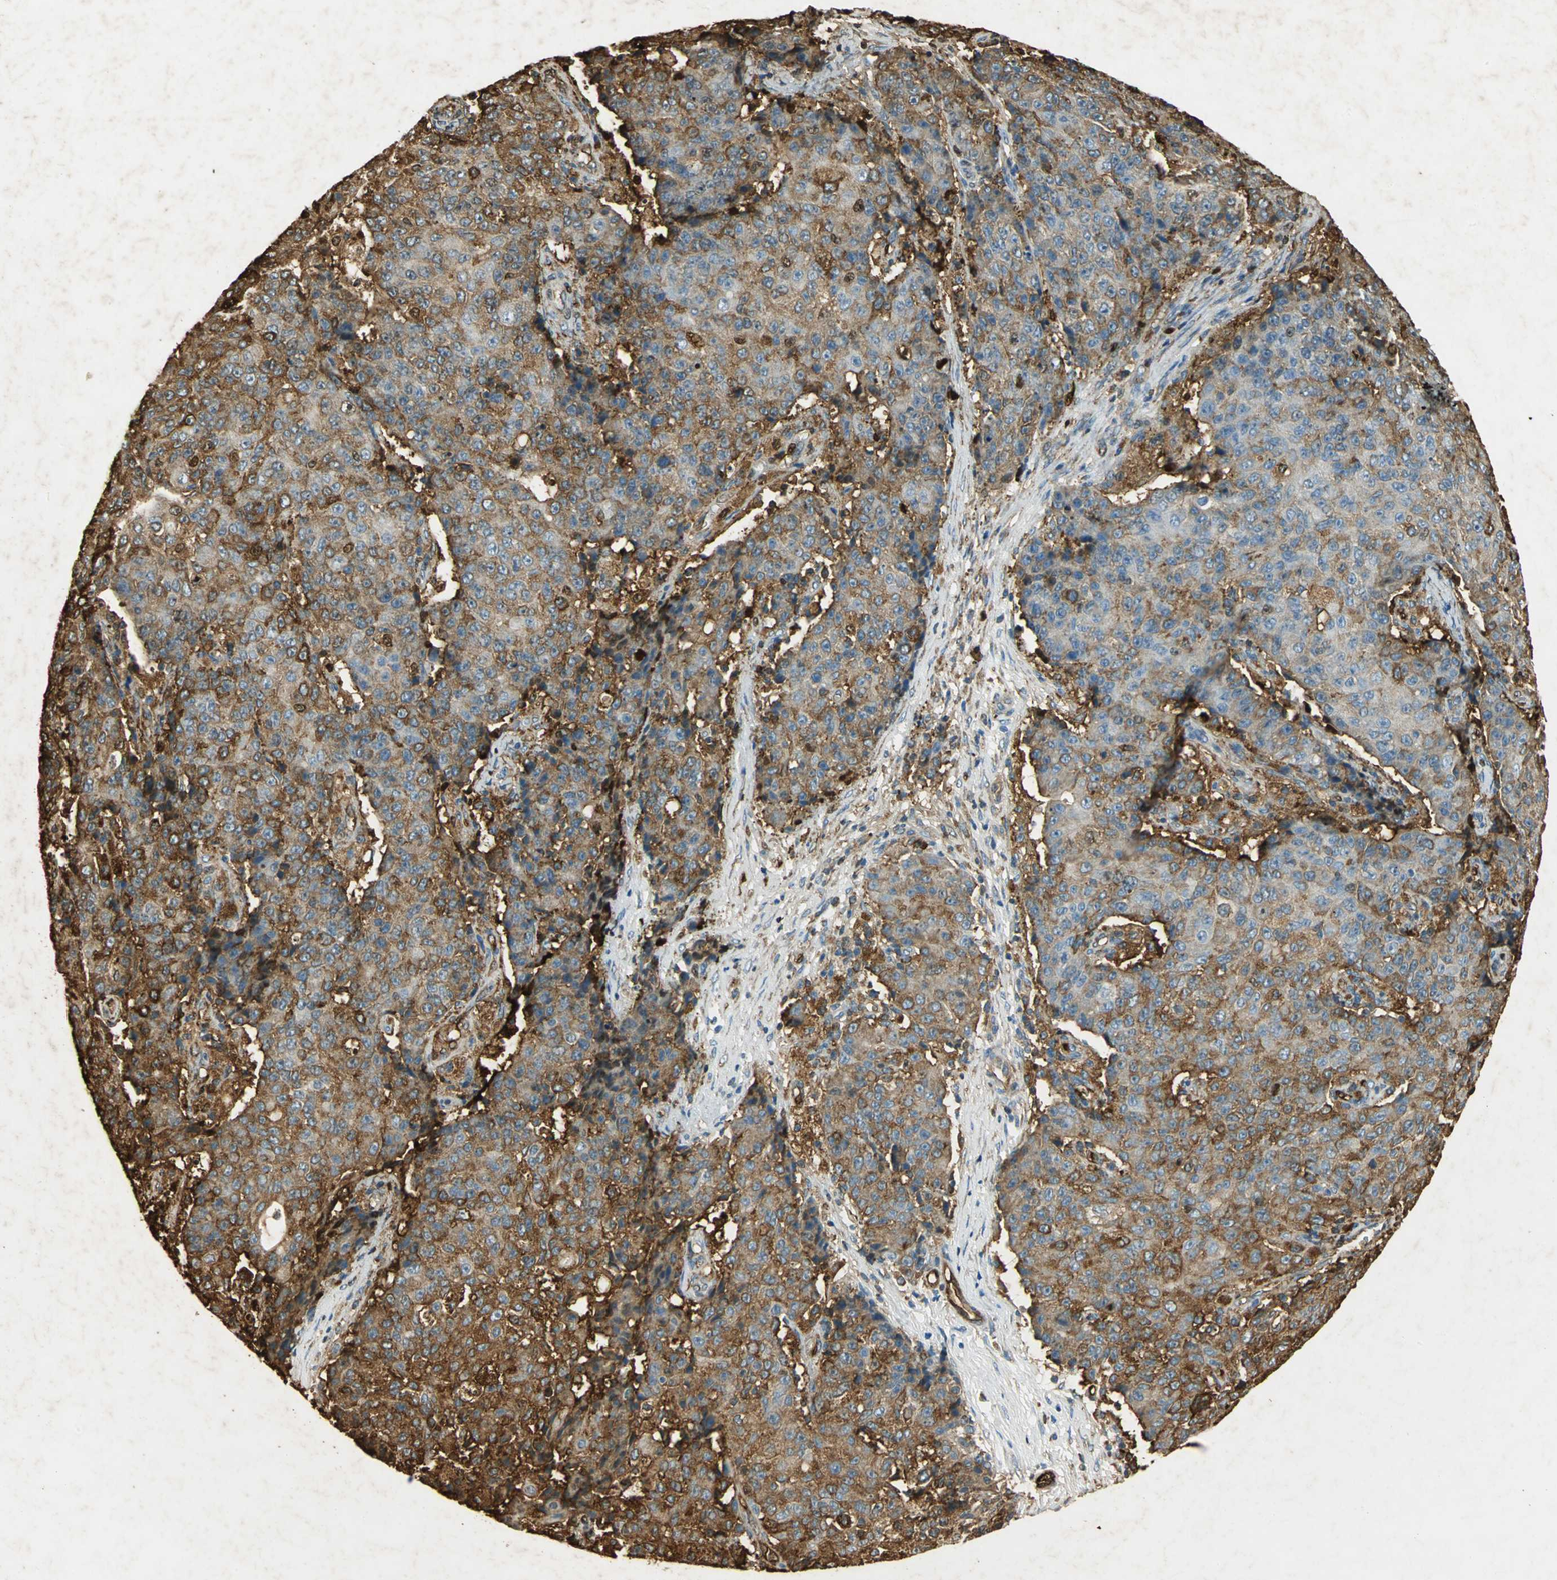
{"staining": {"intensity": "strong", "quantity": ">75%", "location": "cytoplasmic/membranous"}, "tissue": "ovarian cancer", "cell_type": "Tumor cells", "image_type": "cancer", "snomed": [{"axis": "morphology", "description": "Carcinoma, endometroid"}, {"axis": "topography", "description": "Ovary"}], "caption": "DAB immunohistochemical staining of human endometroid carcinoma (ovarian) shows strong cytoplasmic/membranous protein staining in about >75% of tumor cells. (IHC, brightfield microscopy, high magnification).", "gene": "ANXA4", "patient": {"sex": "female", "age": 42}}